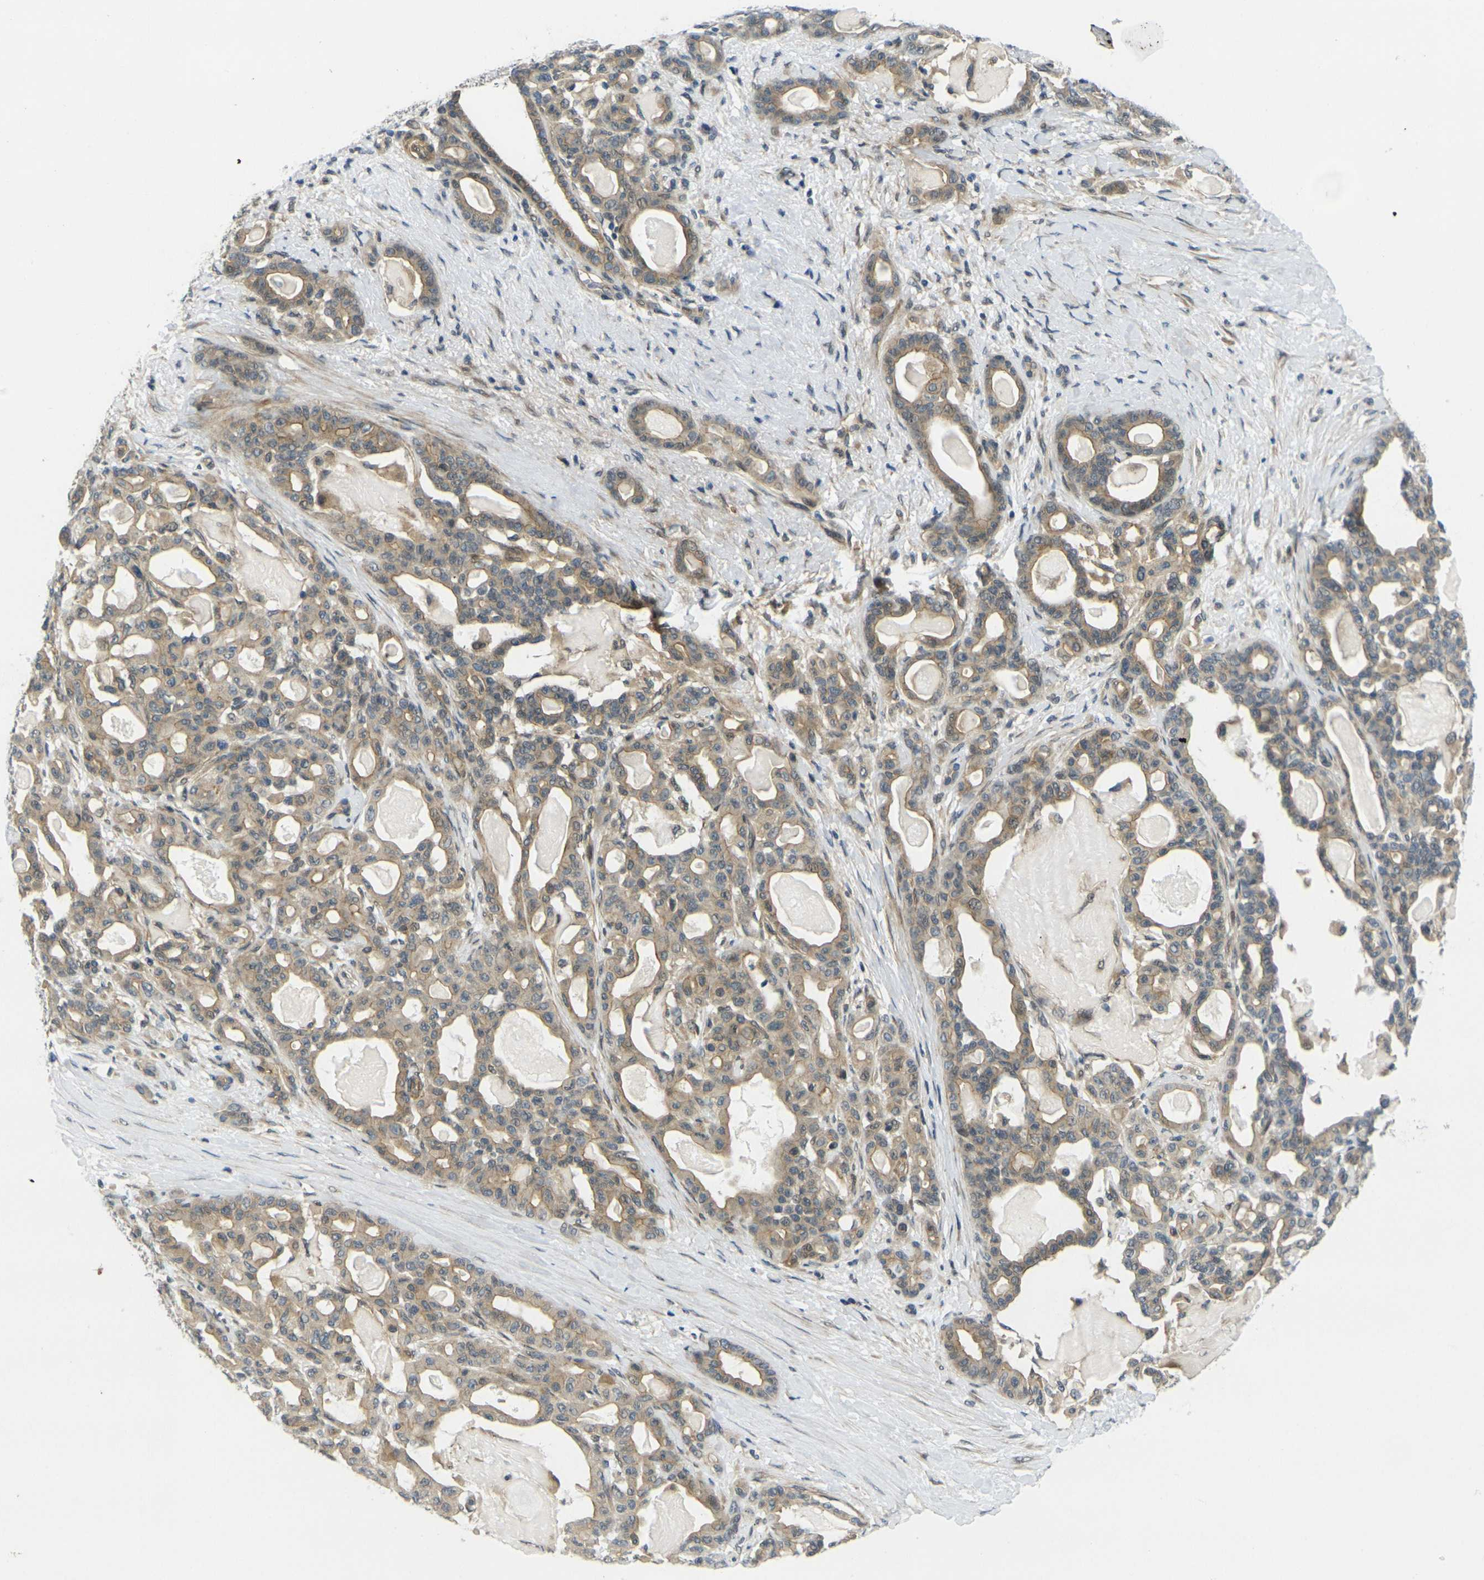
{"staining": {"intensity": "weak", "quantity": ">75%", "location": "cytoplasmic/membranous"}, "tissue": "pancreatic cancer", "cell_type": "Tumor cells", "image_type": "cancer", "snomed": [{"axis": "morphology", "description": "Adenocarcinoma, NOS"}, {"axis": "topography", "description": "Pancreas"}], "caption": "This micrograph demonstrates immunohistochemistry (IHC) staining of human adenocarcinoma (pancreatic), with low weak cytoplasmic/membranous positivity in about >75% of tumor cells.", "gene": "KCTD10", "patient": {"sex": "male", "age": 63}}